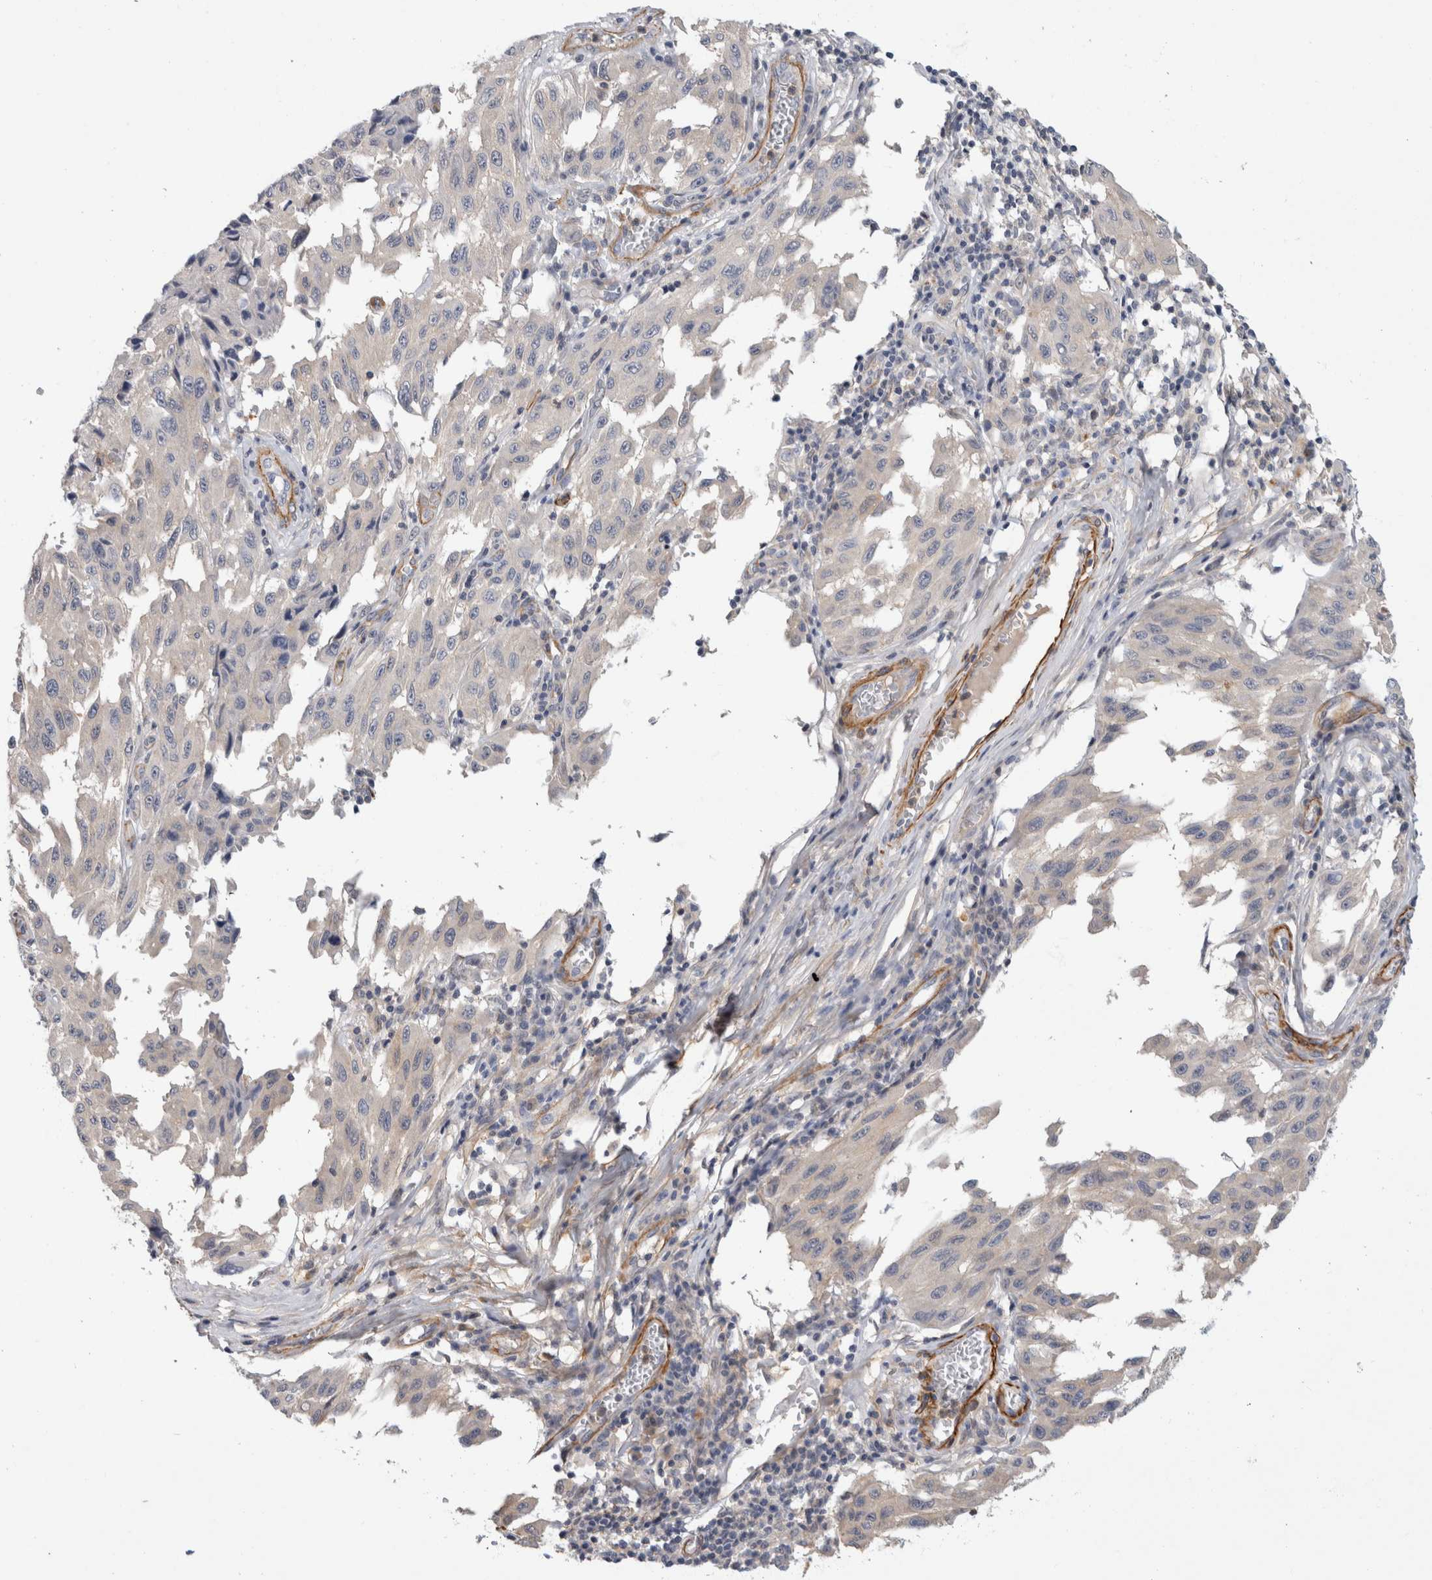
{"staining": {"intensity": "negative", "quantity": "none", "location": "none"}, "tissue": "melanoma", "cell_type": "Tumor cells", "image_type": "cancer", "snomed": [{"axis": "morphology", "description": "Malignant melanoma, NOS"}, {"axis": "topography", "description": "Skin"}], "caption": "Malignant melanoma was stained to show a protein in brown. There is no significant staining in tumor cells.", "gene": "PGM1", "patient": {"sex": "male", "age": 30}}